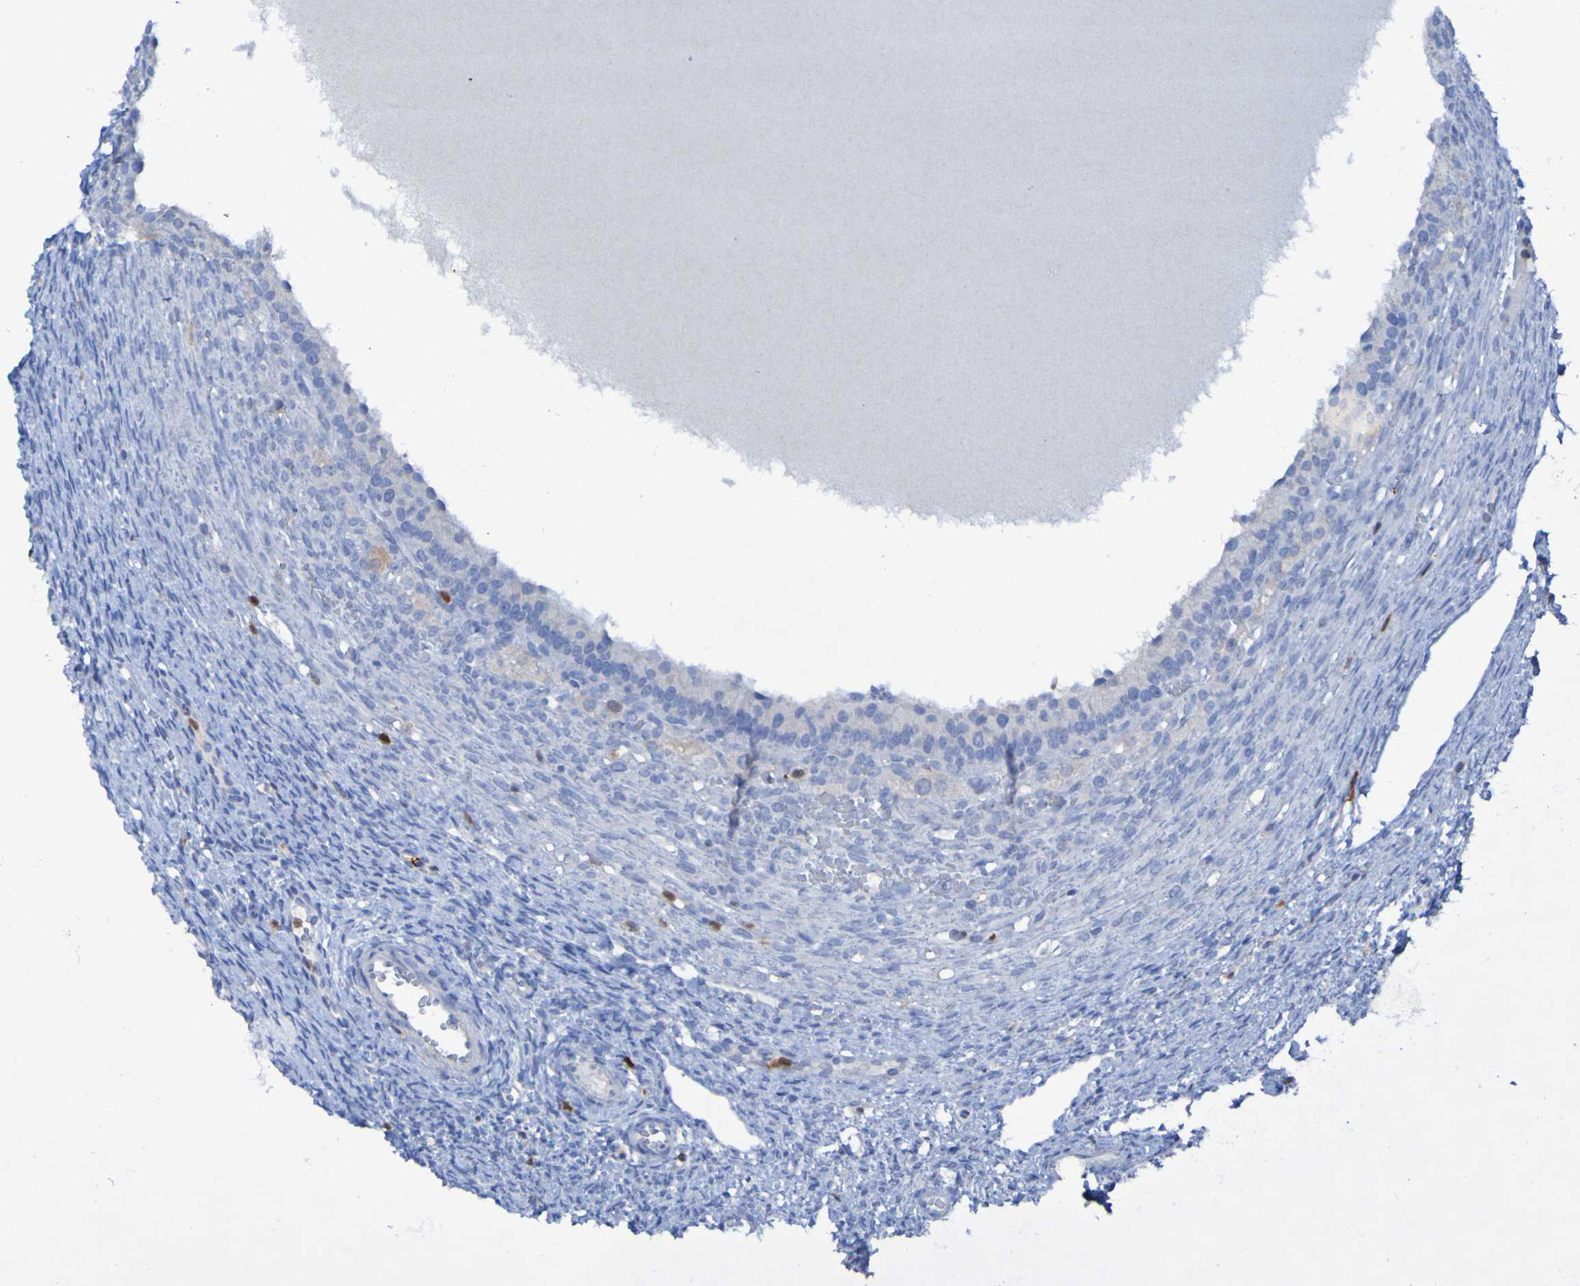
{"staining": {"intensity": "negative", "quantity": "none", "location": "none"}, "tissue": "ovary", "cell_type": "Ovarian stroma cells", "image_type": "normal", "snomed": [{"axis": "morphology", "description": "Normal tissue, NOS"}, {"axis": "topography", "description": "Ovary"}], "caption": "IHC micrograph of unremarkable ovary: ovary stained with DAB demonstrates no significant protein expression in ovarian stroma cells. (DAB IHC, high magnification).", "gene": "MPPE1", "patient": {"sex": "female", "age": 33}}